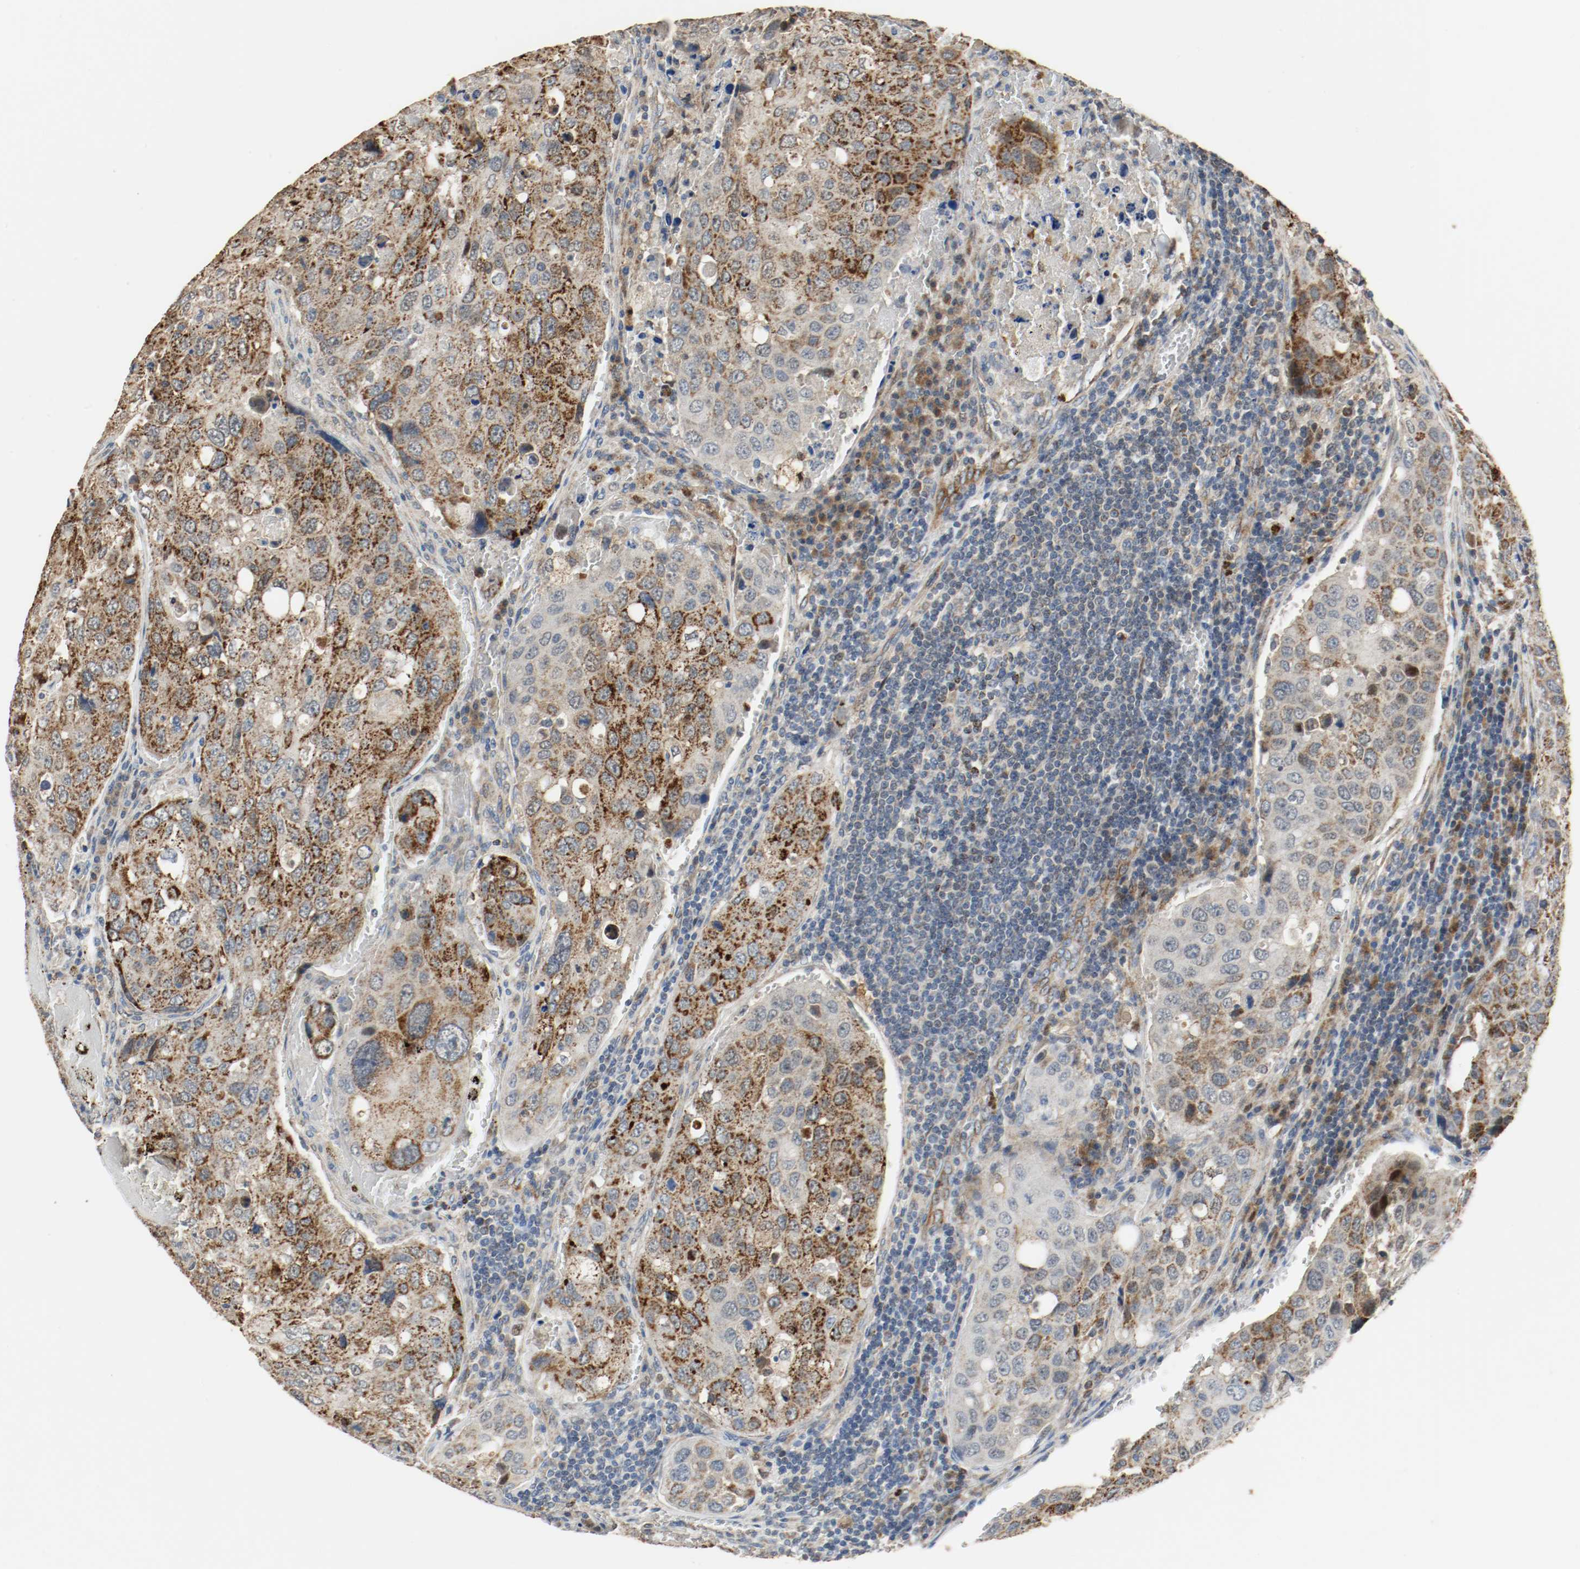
{"staining": {"intensity": "strong", "quantity": ">75%", "location": "cytoplasmic/membranous"}, "tissue": "urothelial cancer", "cell_type": "Tumor cells", "image_type": "cancer", "snomed": [{"axis": "morphology", "description": "Urothelial carcinoma, High grade"}, {"axis": "topography", "description": "Lymph node"}, {"axis": "topography", "description": "Urinary bladder"}], "caption": "Human urothelial carcinoma (high-grade) stained with a protein marker displays strong staining in tumor cells.", "gene": "ALDH4A1", "patient": {"sex": "male", "age": 51}}